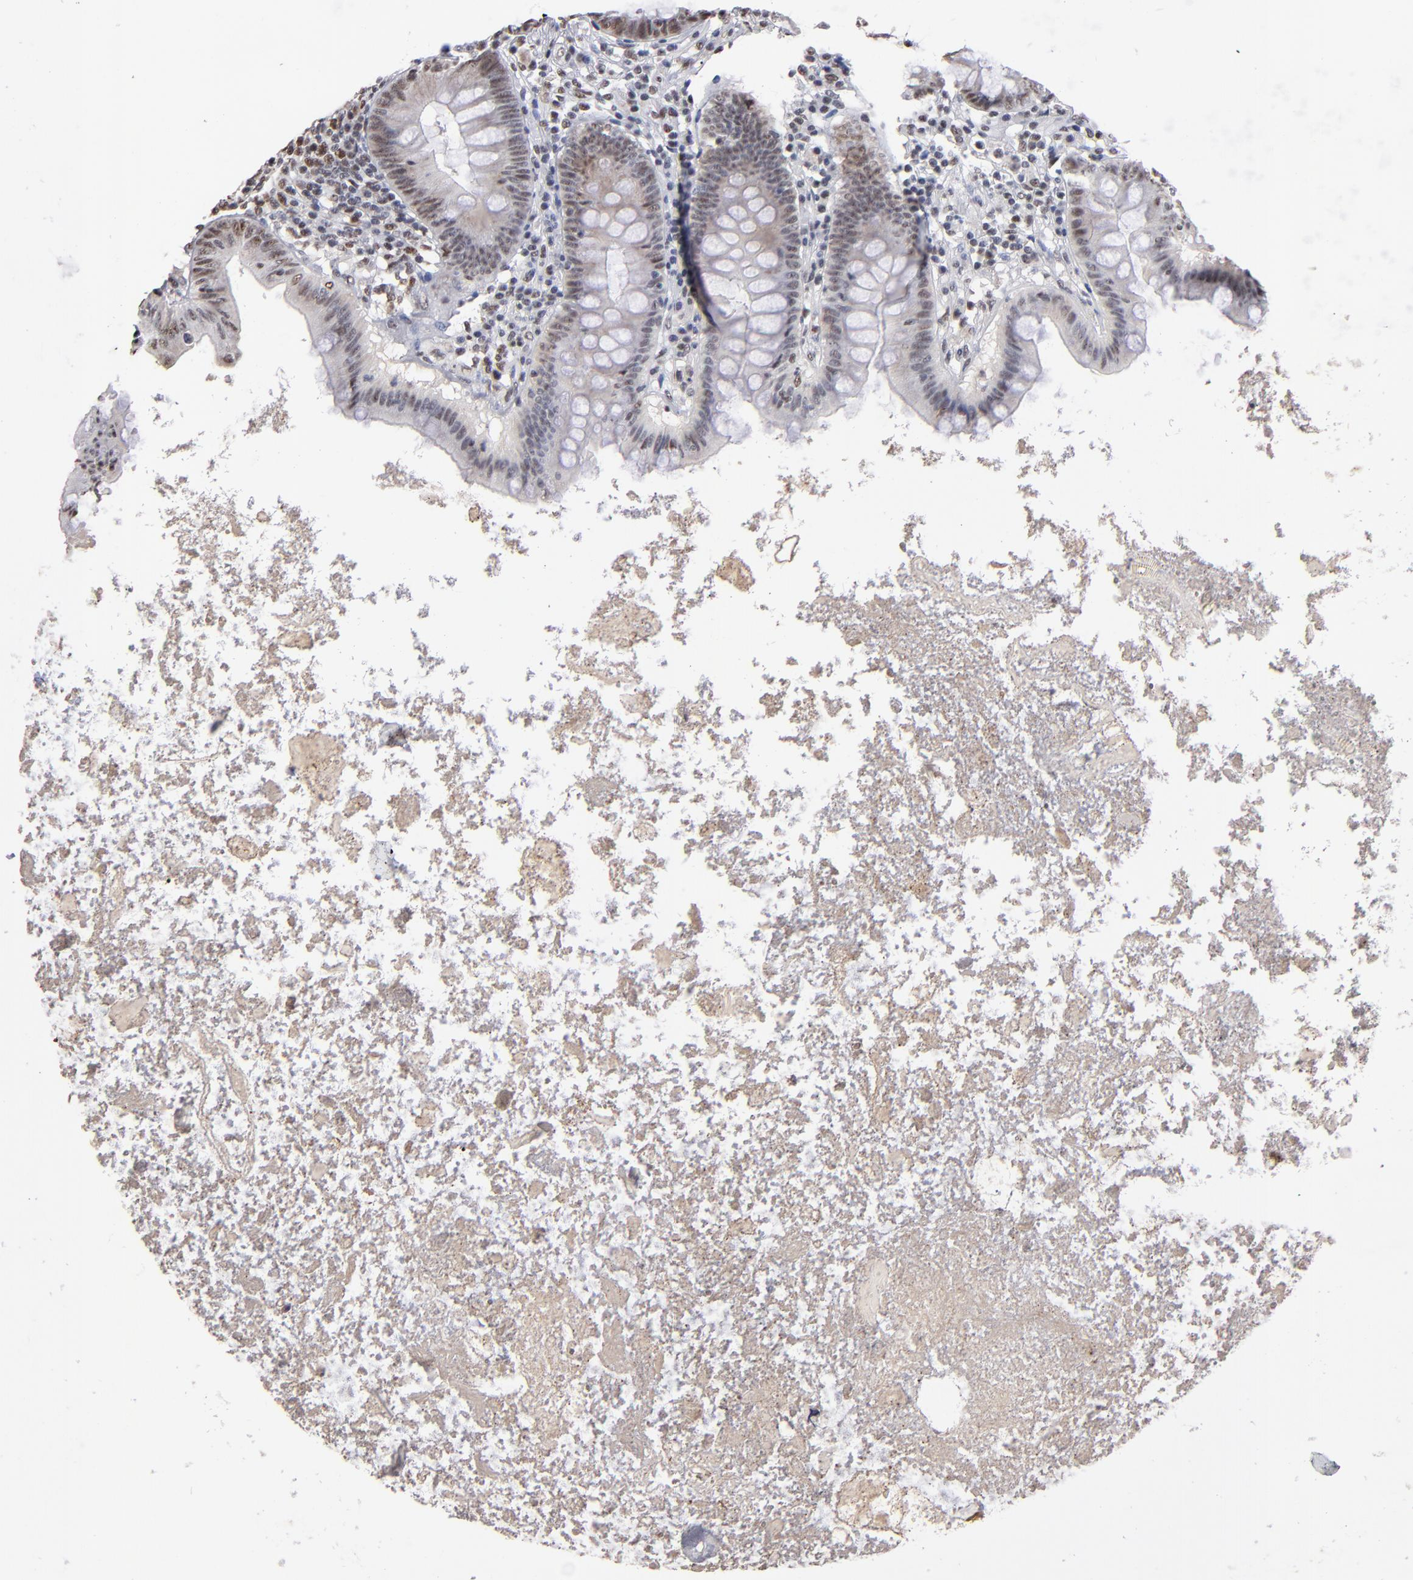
{"staining": {"intensity": "moderate", "quantity": ">75%", "location": "nuclear"}, "tissue": "appendix", "cell_type": "Glandular cells", "image_type": "normal", "snomed": [{"axis": "morphology", "description": "Normal tissue, NOS"}, {"axis": "topography", "description": "Appendix"}], "caption": "Moderate nuclear expression is present in approximately >75% of glandular cells in normal appendix.", "gene": "MN1", "patient": {"sex": "female", "age": 82}}